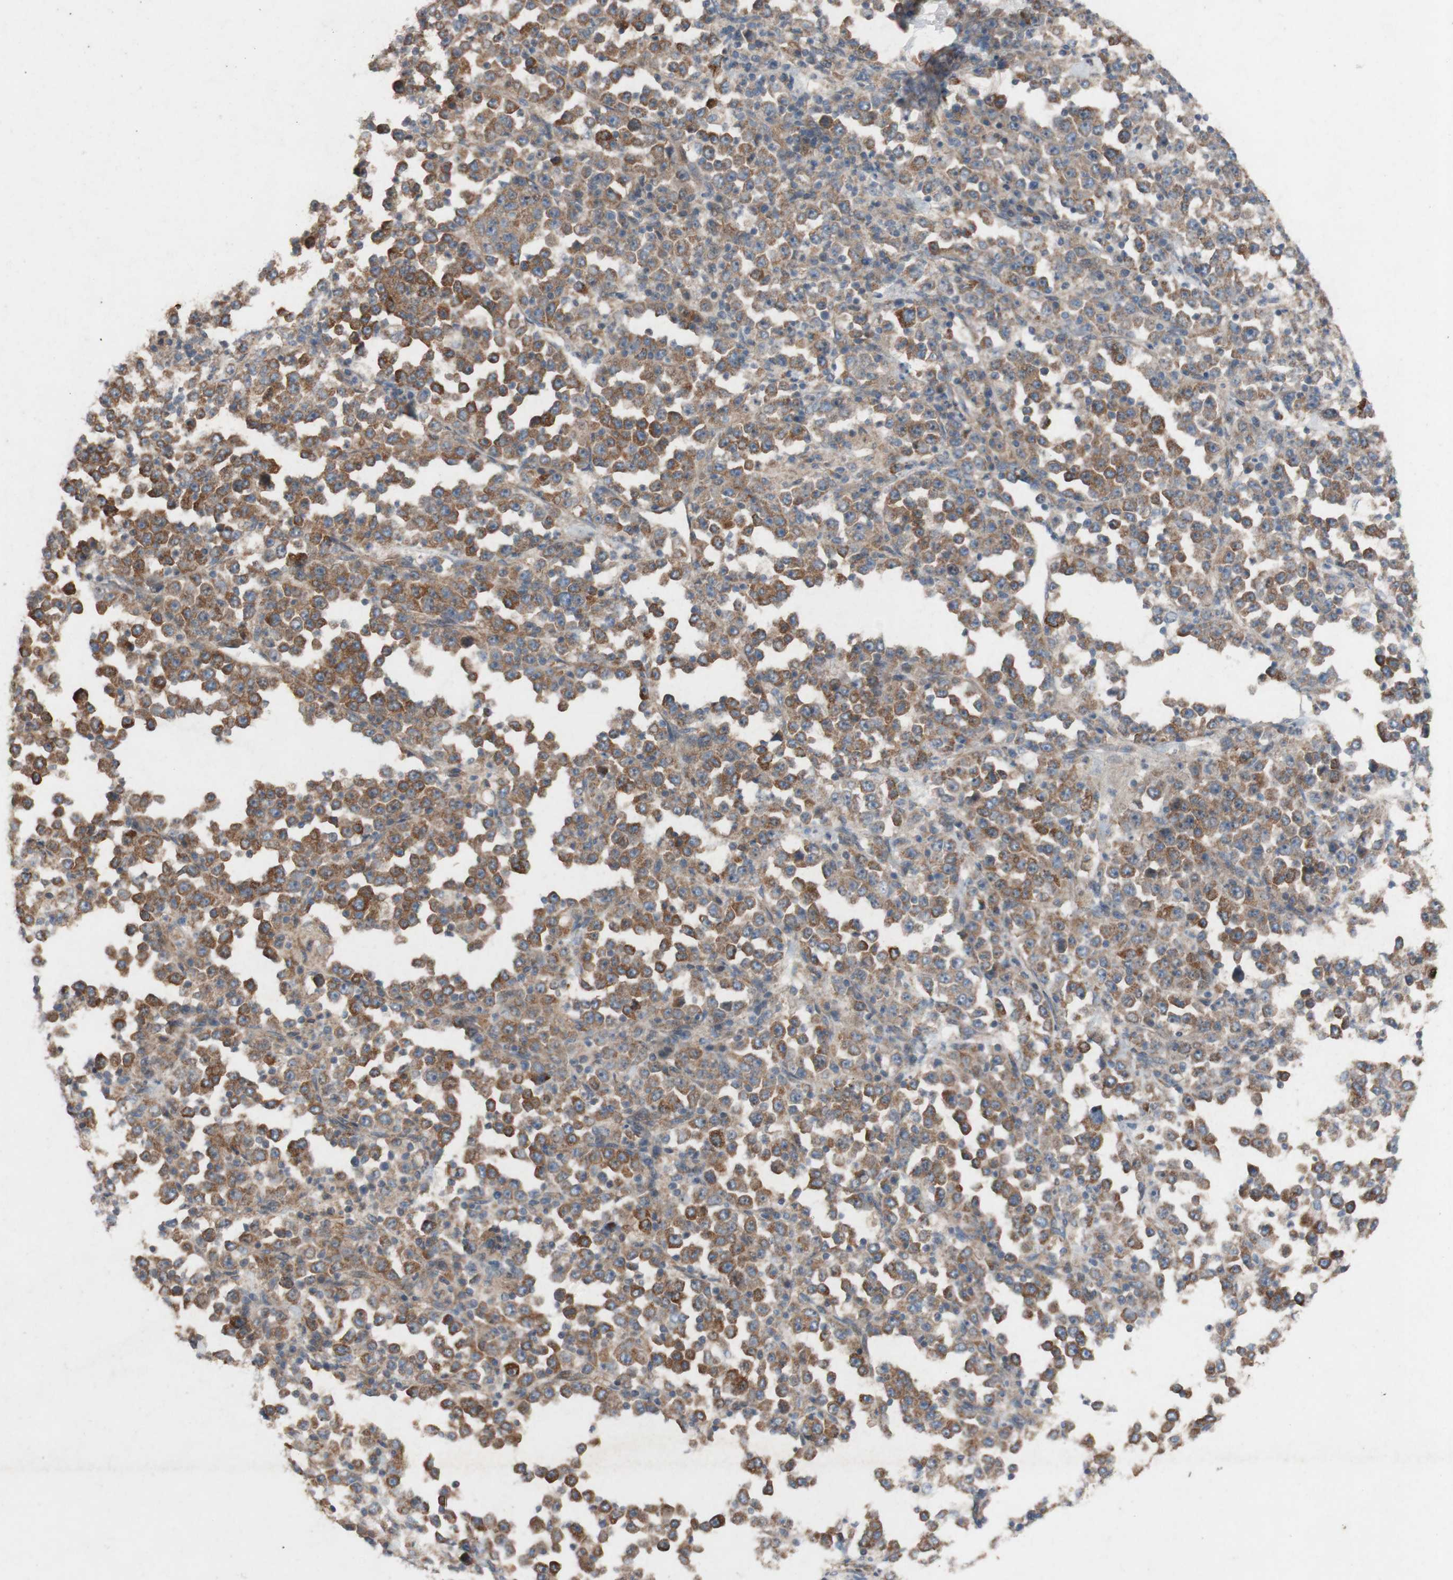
{"staining": {"intensity": "moderate", "quantity": ">75%", "location": "cytoplasmic/membranous"}, "tissue": "stomach cancer", "cell_type": "Tumor cells", "image_type": "cancer", "snomed": [{"axis": "morphology", "description": "Normal tissue, NOS"}, {"axis": "morphology", "description": "Adenocarcinoma, NOS"}, {"axis": "topography", "description": "Stomach, upper"}, {"axis": "topography", "description": "Stomach"}], "caption": "Brown immunohistochemical staining in human stomach adenocarcinoma displays moderate cytoplasmic/membranous expression in about >75% of tumor cells.", "gene": "TST", "patient": {"sex": "male", "age": 59}}